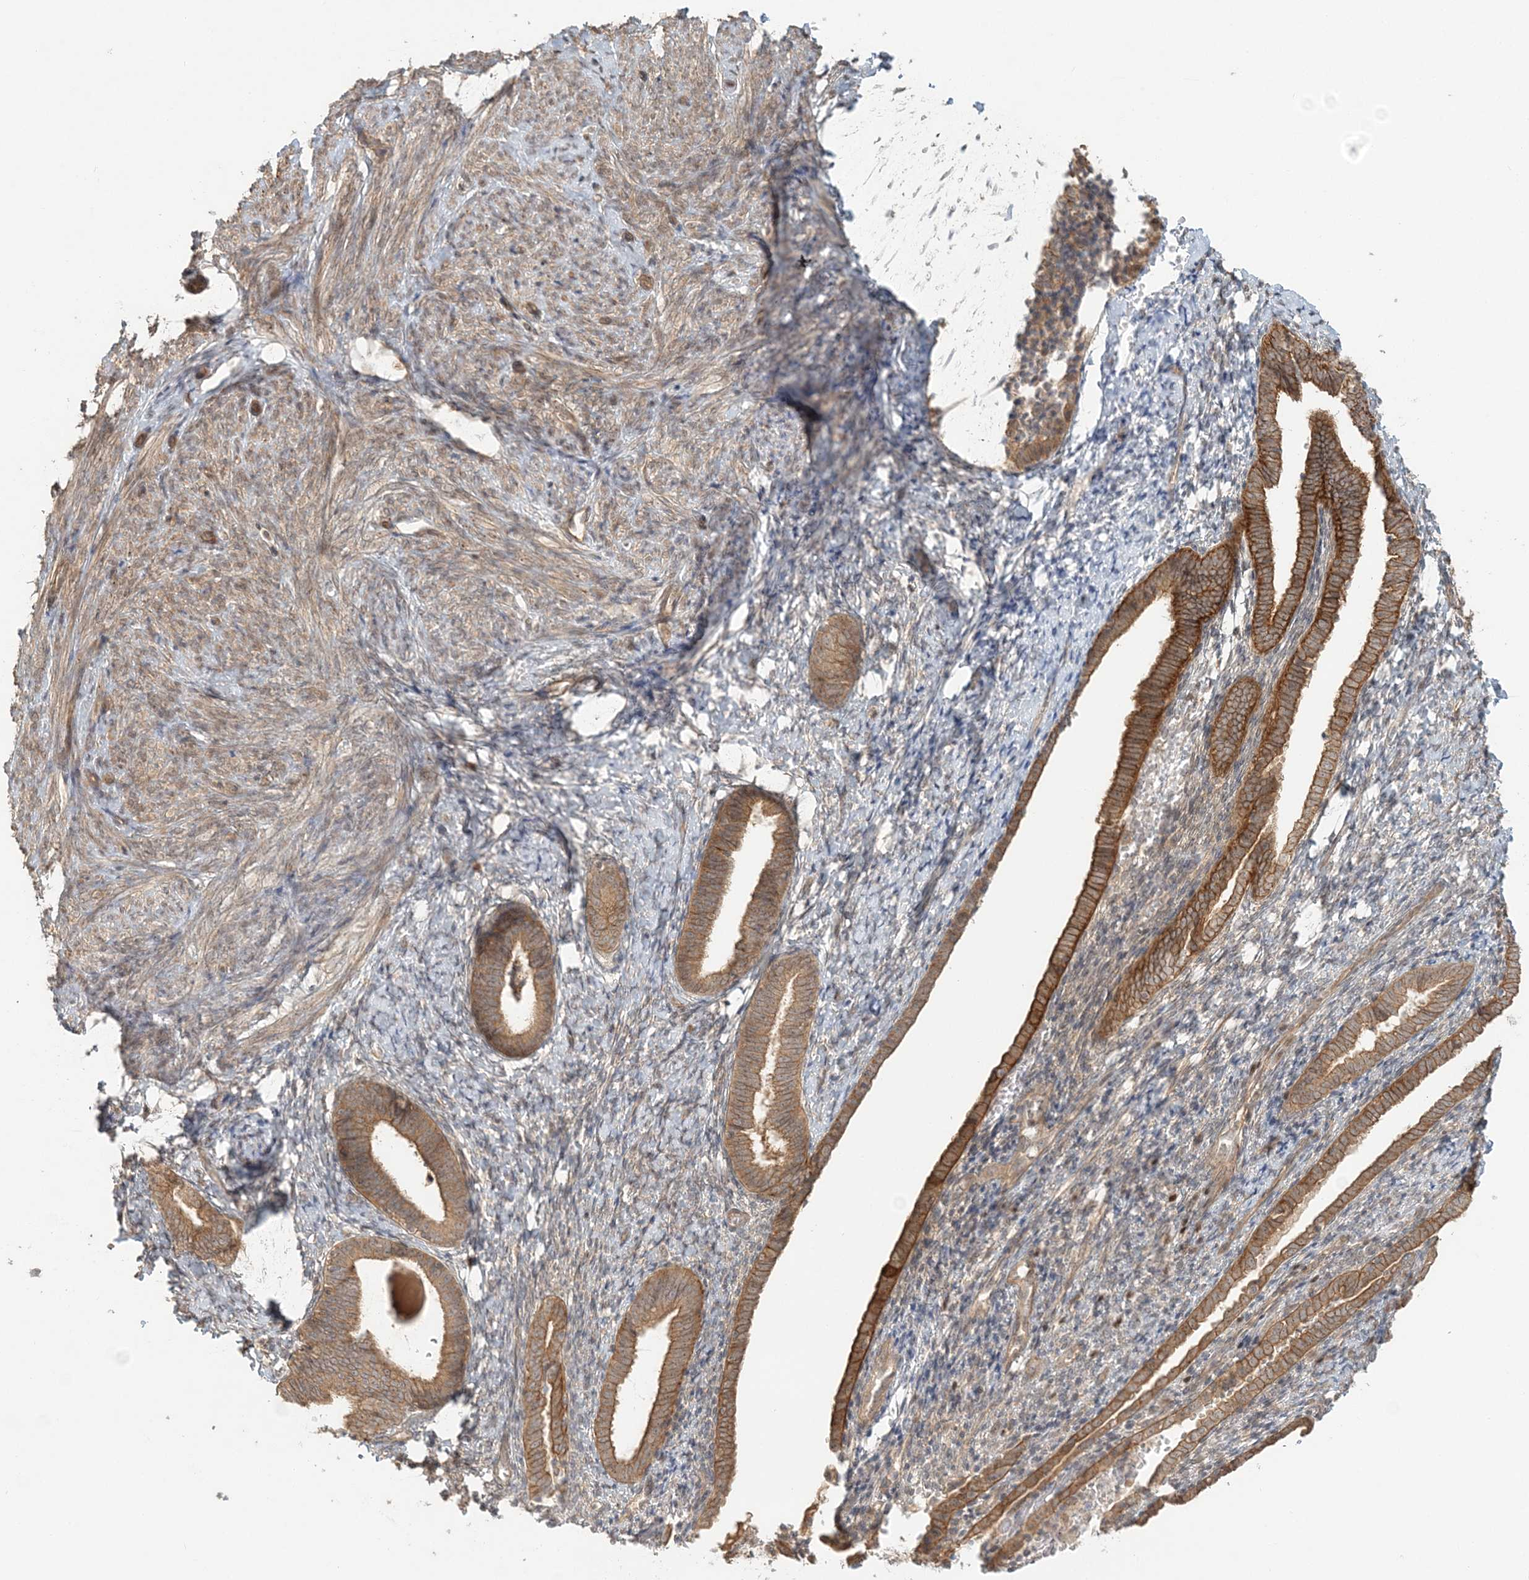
{"staining": {"intensity": "weak", "quantity": ">75%", "location": "cytoplasmic/membranous,nuclear"}, "tissue": "endometrium", "cell_type": "Cells in endometrial stroma", "image_type": "normal", "snomed": [{"axis": "morphology", "description": "Normal tissue, NOS"}, {"axis": "topography", "description": "Endometrium"}], "caption": "This is a histology image of IHC staining of normal endometrium, which shows weak positivity in the cytoplasmic/membranous,nuclear of cells in endometrial stroma.", "gene": "KIAA0232", "patient": {"sex": "female", "age": 72}}